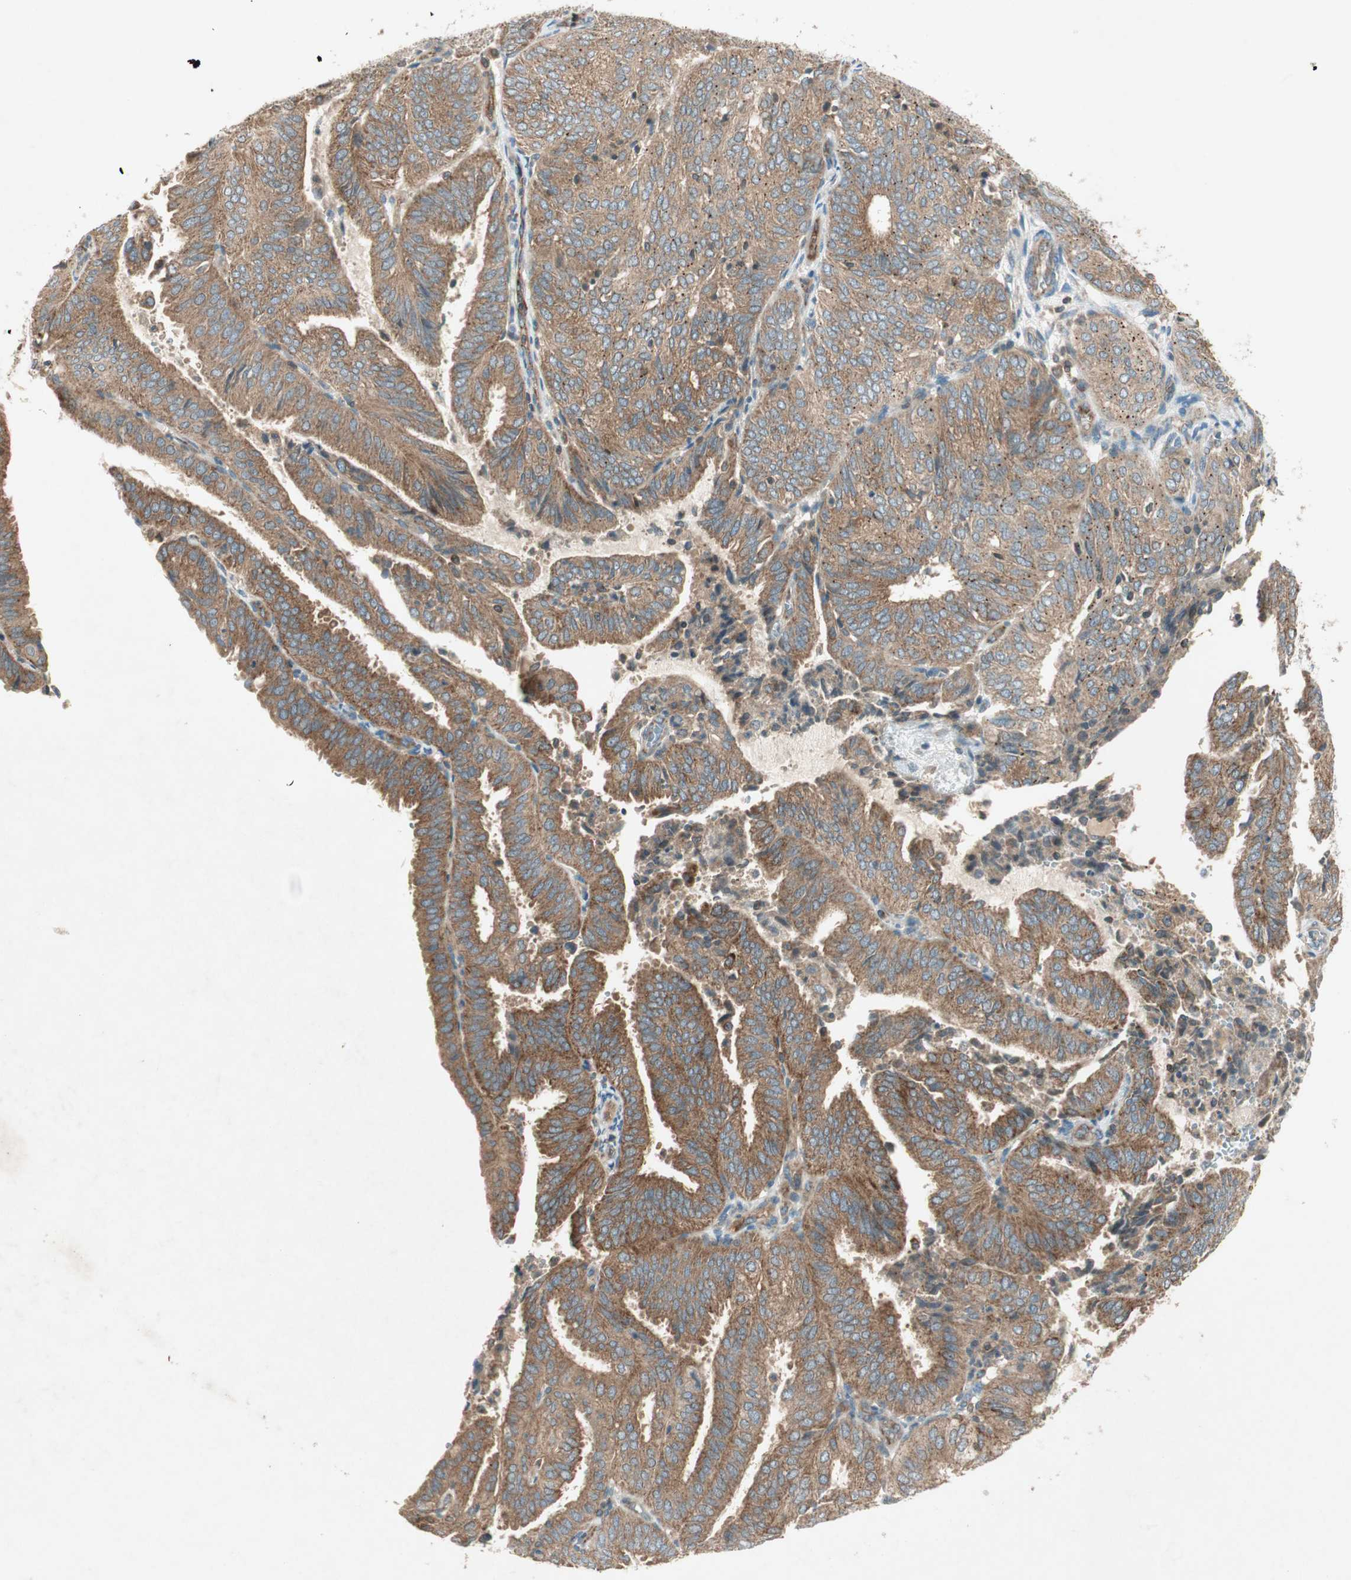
{"staining": {"intensity": "strong", "quantity": ">75%", "location": "cytoplasmic/membranous"}, "tissue": "endometrial cancer", "cell_type": "Tumor cells", "image_type": "cancer", "snomed": [{"axis": "morphology", "description": "Adenocarcinoma, NOS"}, {"axis": "topography", "description": "Uterus"}], "caption": "Endometrial cancer was stained to show a protein in brown. There is high levels of strong cytoplasmic/membranous positivity in about >75% of tumor cells. Using DAB (3,3'-diaminobenzidine) (brown) and hematoxylin (blue) stains, captured at high magnification using brightfield microscopy.", "gene": "CHADL", "patient": {"sex": "female", "age": 60}}